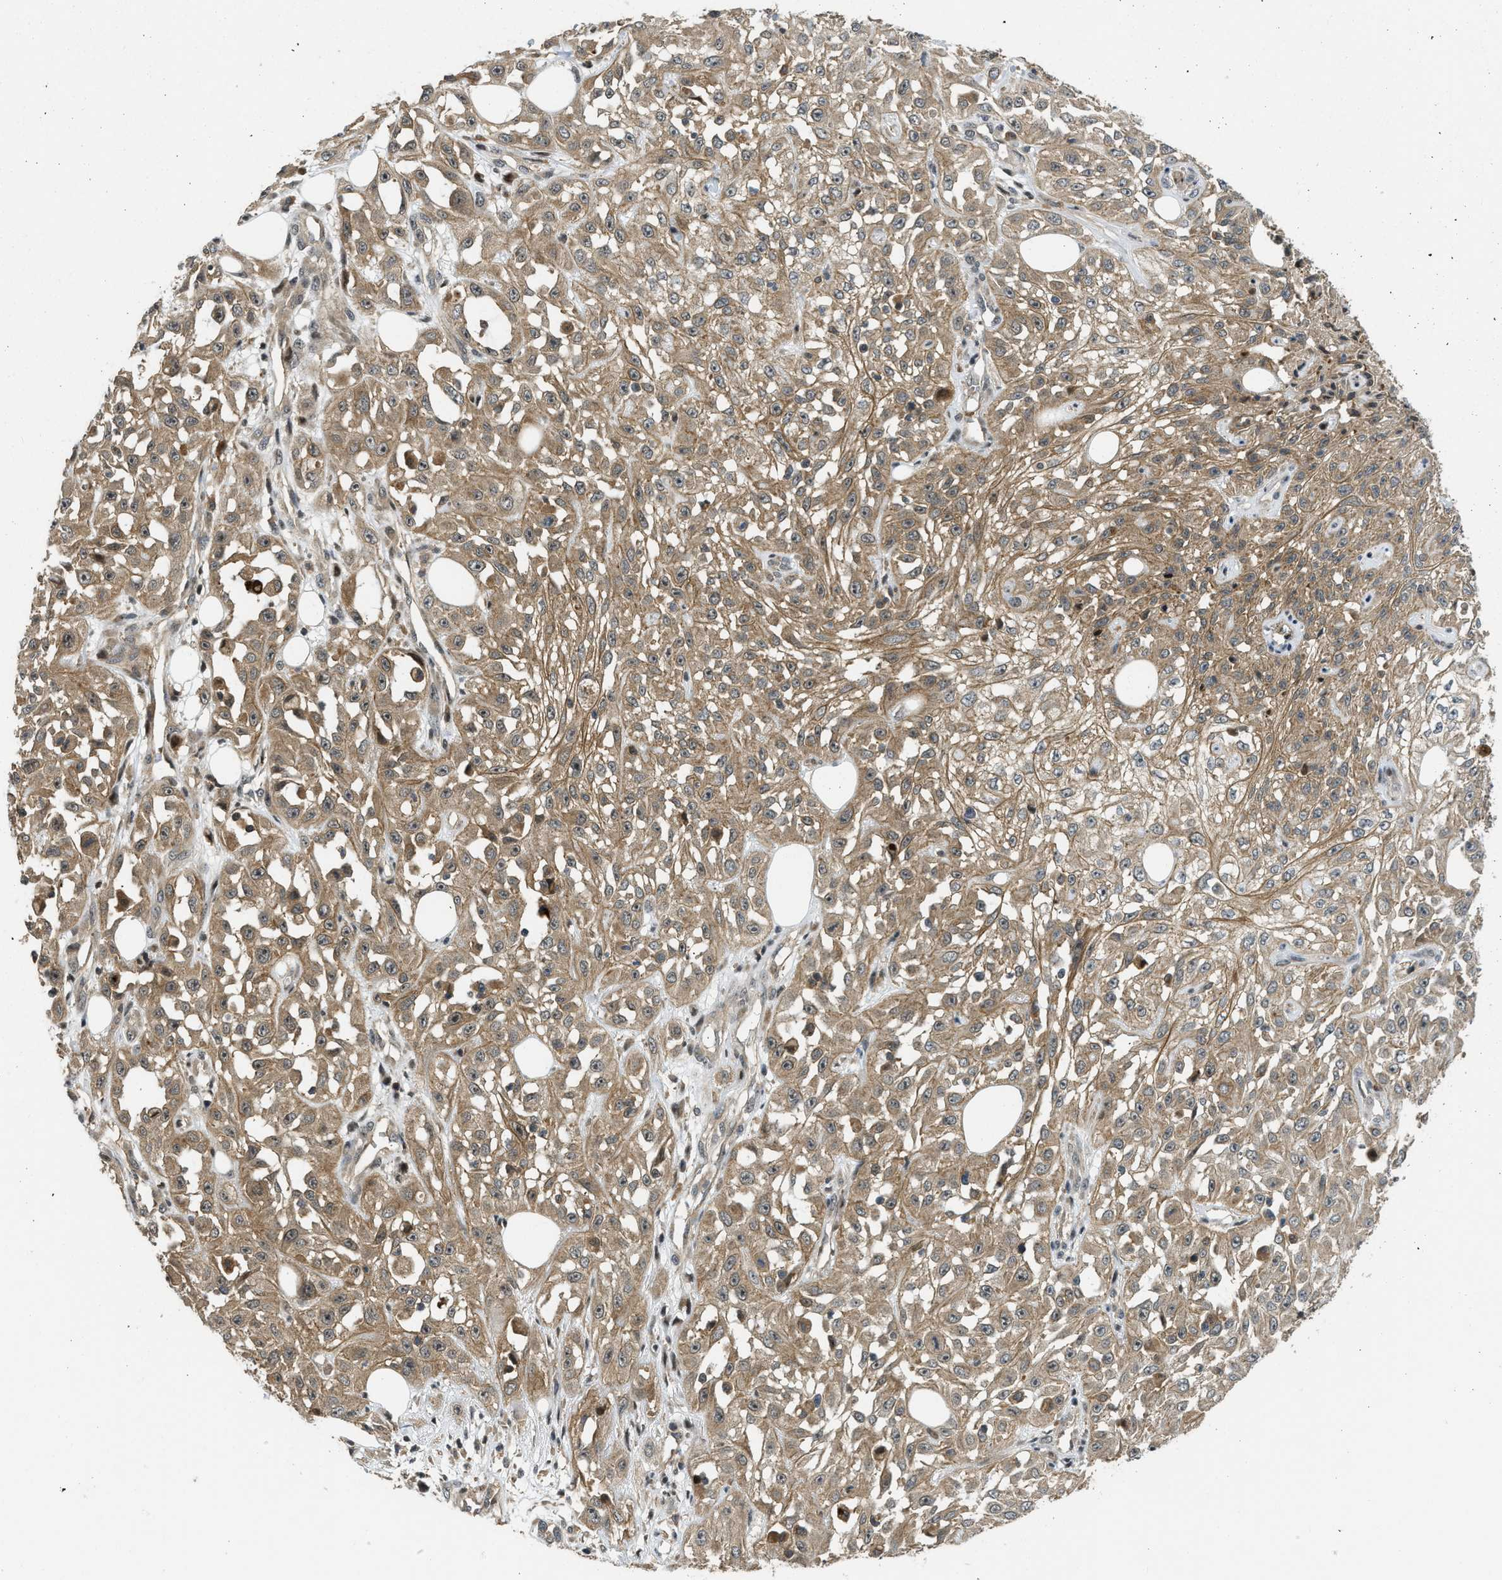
{"staining": {"intensity": "weak", "quantity": ">75%", "location": "cytoplasmic/membranous"}, "tissue": "skin cancer", "cell_type": "Tumor cells", "image_type": "cancer", "snomed": [{"axis": "morphology", "description": "Squamous cell carcinoma, NOS"}, {"axis": "morphology", "description": "Squamous cell carcinoma, metastatic, NOS"}, {"axis": "topography", "description": "Skin"}, {"axis": "topography", "description": "Lymph node"}], "caption": "Human metastatic squamous cell carcinoma (skin) stained with a brown dye displays weak cytoplasmic/membranous positive positivity in approximately >75% of tumor cells.", "gene": "DNAJC28", "patient": {"sex": "male", "age": 75}}